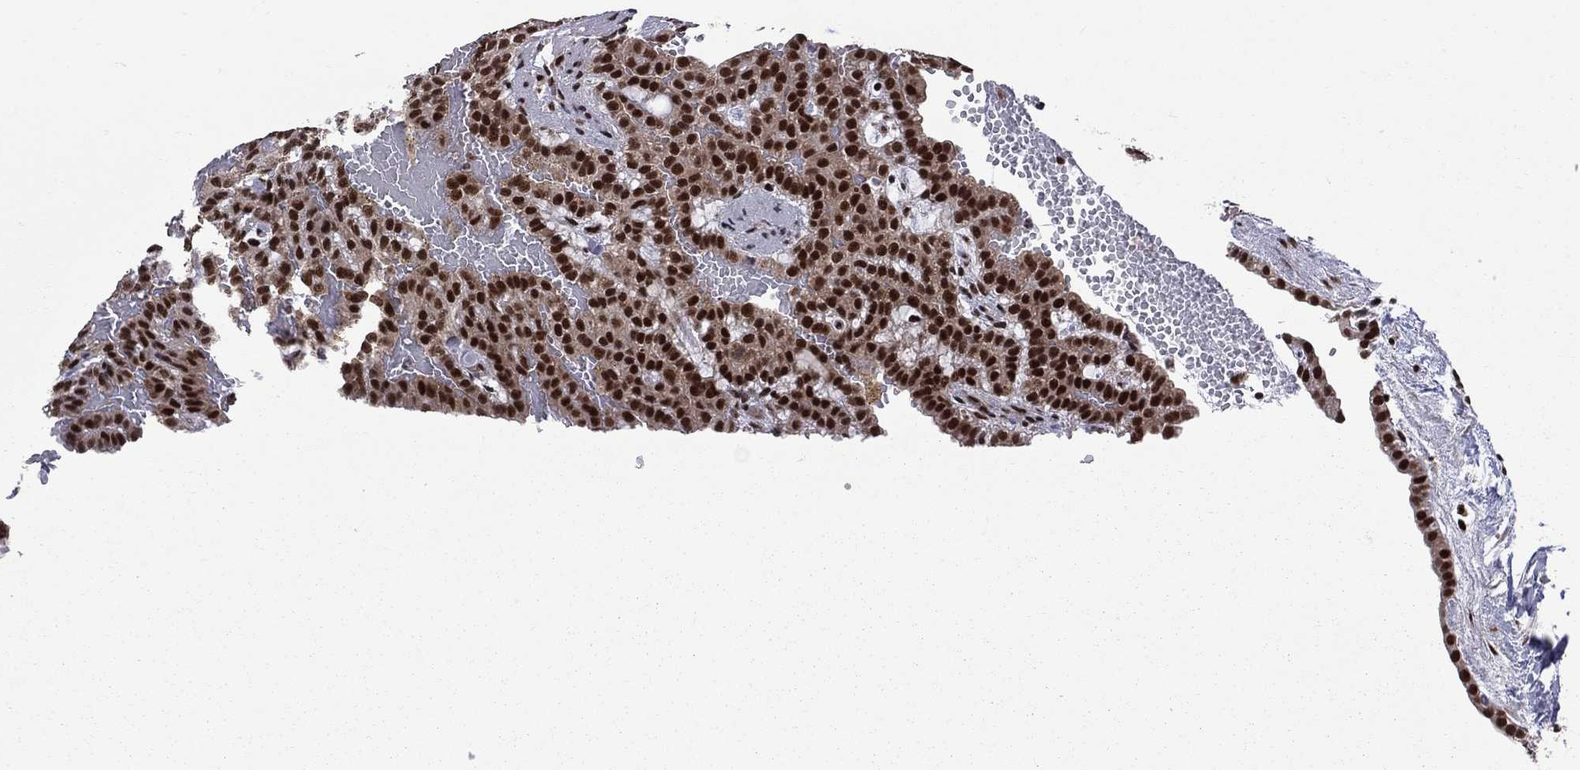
{"staining": {"intensity": "strong", "quantity": ">75%", "location": "nuclear"}, "tissue": "renal cancer", "cell_type": "Tumor cells", "image_type": "cancer", "snomed": [{"axis": "morphology", "description": "Adenocarcinoma, NOS"}, {"axis": "topography", "description": "Kidney"}], "caption": "Immunohistochemistry (IHC) (DAB (3,3'-diaminobenzidine)) staining of human renal cancer shows strong nuclear protein staining in approximately >75% of tumor cells.", "gene": "MED25", "patient": {"sex": "male", "age": 63}}